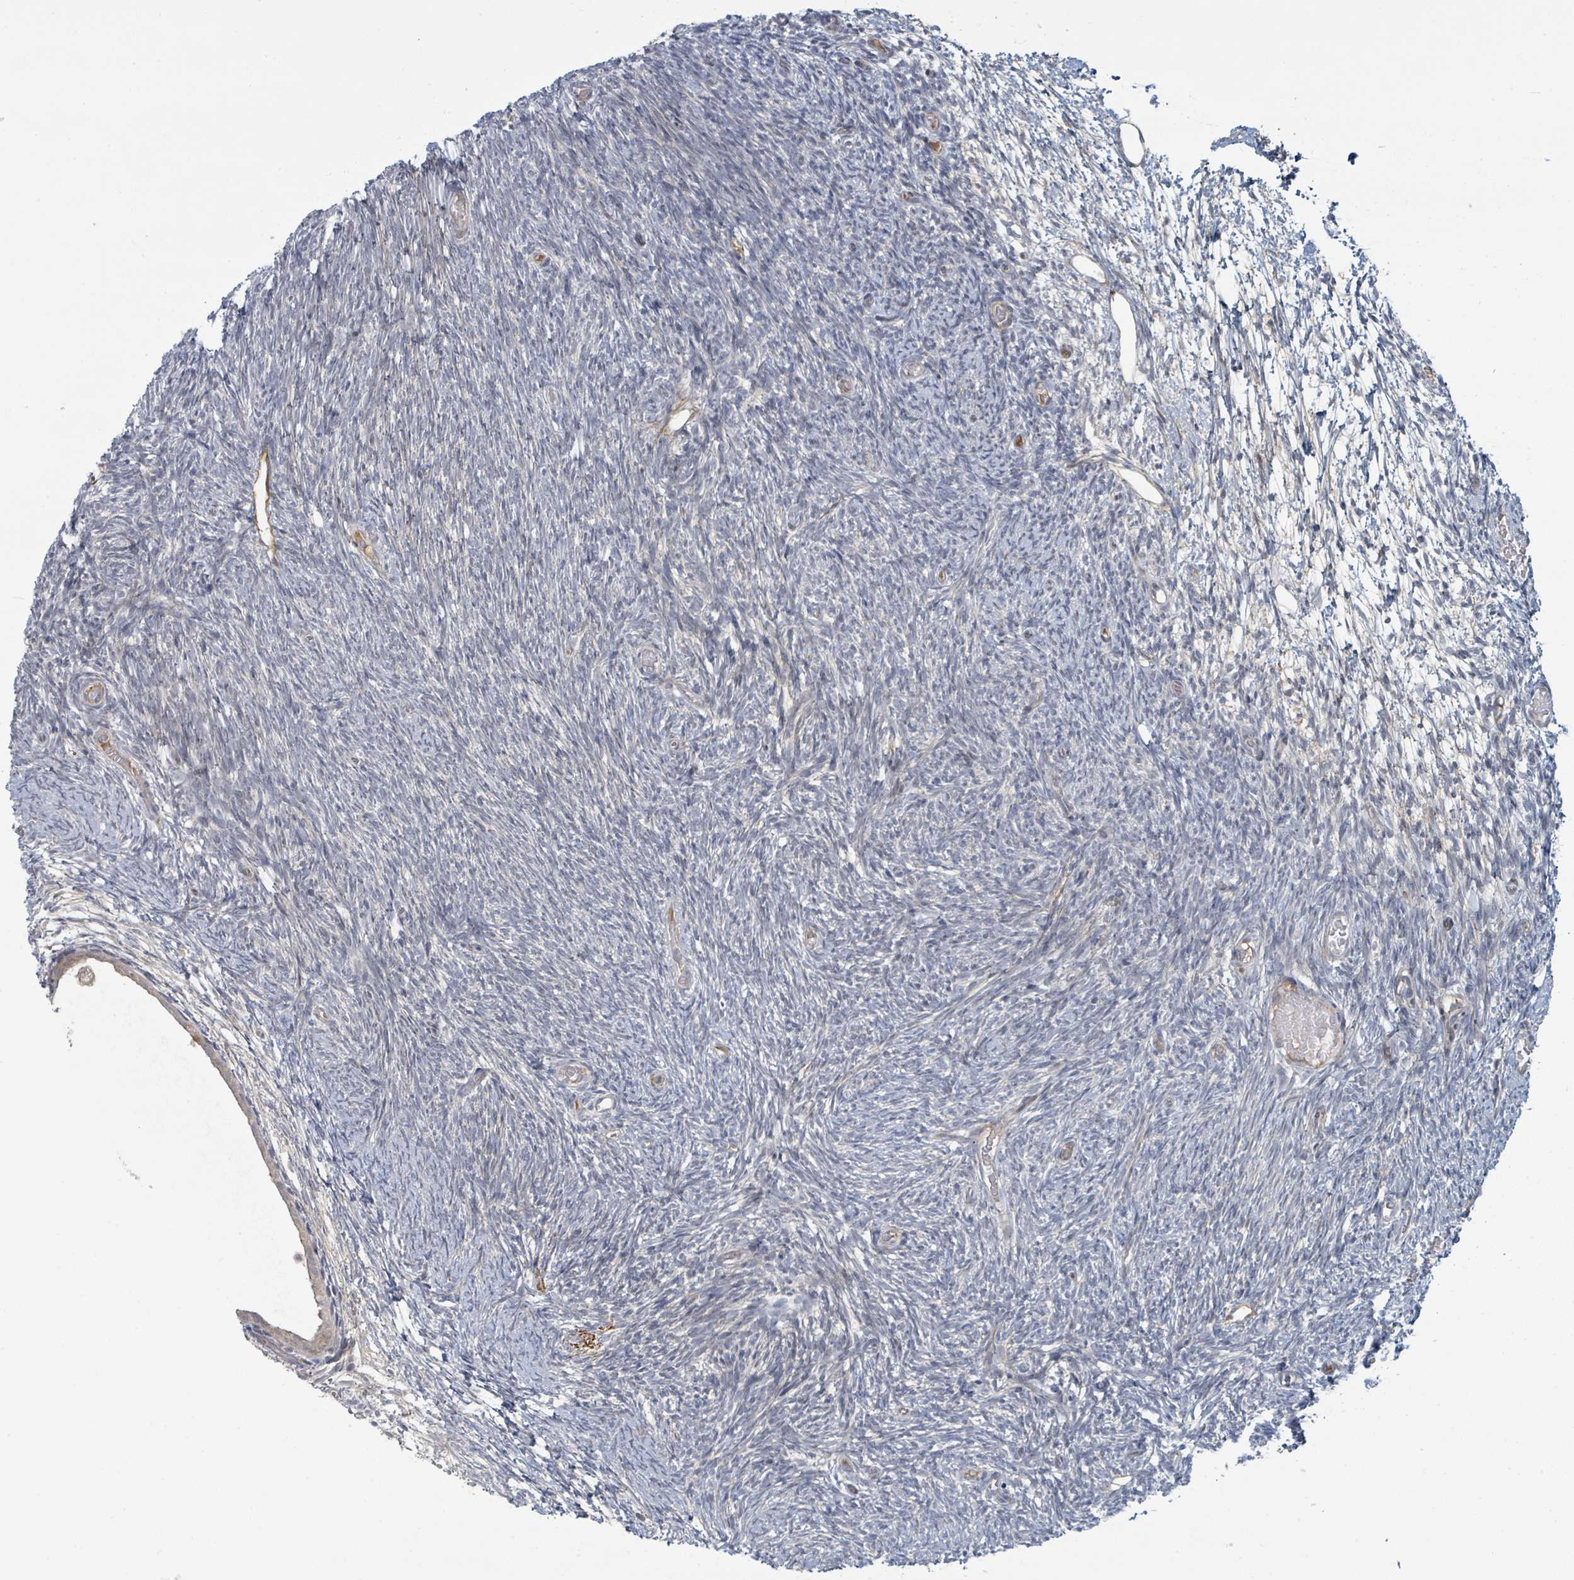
{"staining": {"intensity": "negative", "quantity": "none", "location": "none"}, "tissue": "ovary", "cell_type": "Follicle cells", "image_type": "normal", "snomed": [{"axis": "morphology", "description": "Normal tissue, NOS"}, {"axis": "topography", "description": "Ovary"}], "caption": "Follicle cells show no significant expression in unremarkable ovary.", "gene": "COL5A3", "patient": {"sex": "female", "age": 39}}